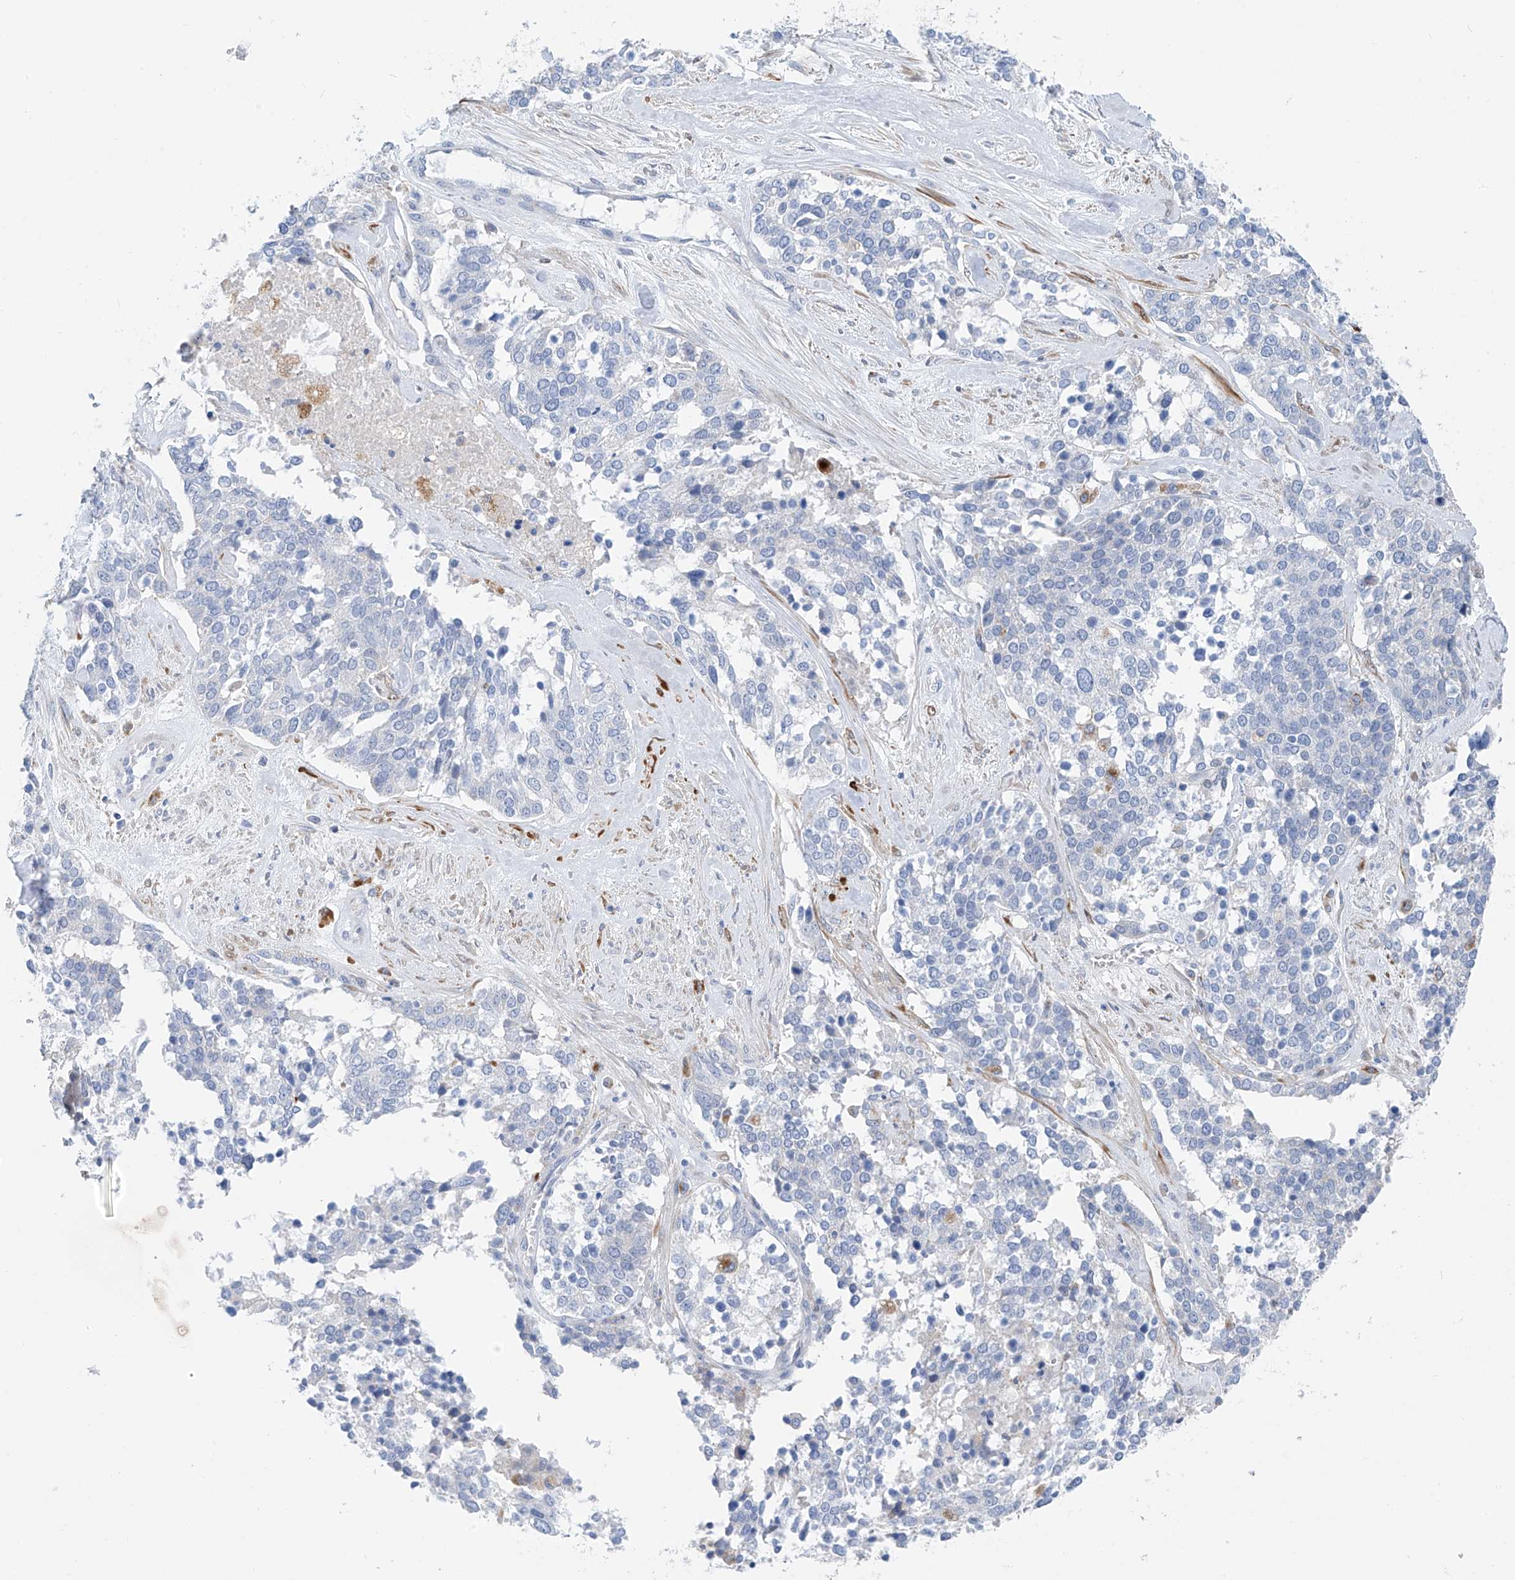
{"staining": {"intensity": "negative", "quantity": "none", "location": "none"}, "tissue": "ovarian cancer", "cell_type": "Tumor cells", "image_type": "cancer", "snomed": [{"axis": "morphology", "description": "Cystadenocarcinoma, serous, NOS"}, {"axis": "topography", "description": "Ovary"}], "caption": "Tumor cells show no significant protein staining in ovarian cancer (serous cystadenocarcinoma). (DAB IHC visualized using brightfield microscopy, high magnification).", "gene": "GLMP", "patient": {"sex": "female", "age": 44}}